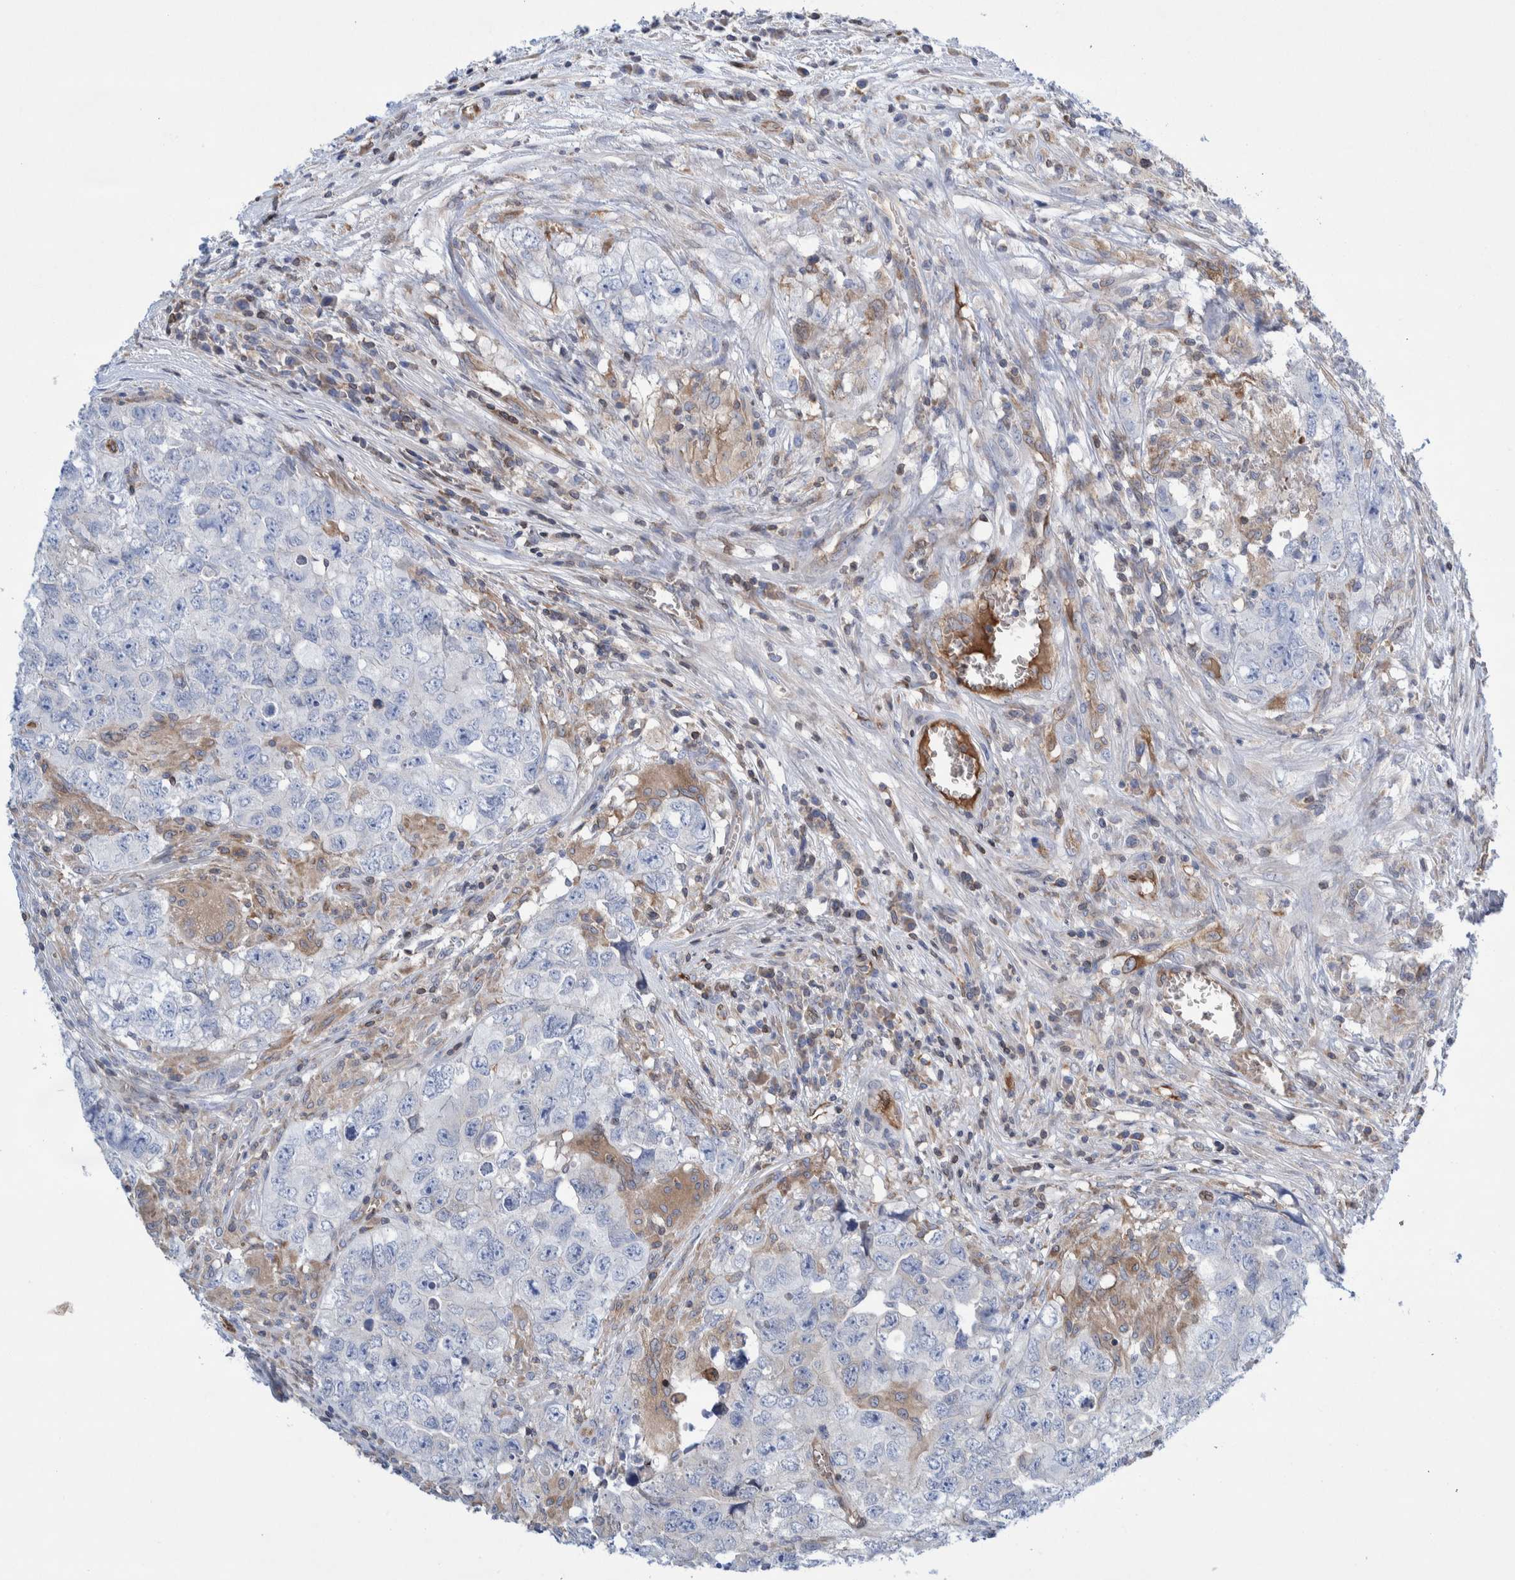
{"staining": {"intensity": "negative", "quantity": "none", "location": "none"}, "tissue": "testis cancer", "cell_type": "Tumor cells", "image_type": "cancer", "snomed": [{"axis": "morphology", "description": "Seminoma, NOS"}, {"axis": "morphology", "description": "Carcinoma, Embryonal, NOS"}, {"axis": "topography", "description": "Testis"}], "caption": "IHC histopathology image of neoplastic tissue: testis seminoma stained with DAB displays no significant protein staining in tumor cells. The staining is performed using DAB (3,3'-diaminobenzidine) brown chromogen with nuclei counter-stained in using hematoxylin.", "gene": "THEM6", "patient": {"sex": "male", "age": 43}}